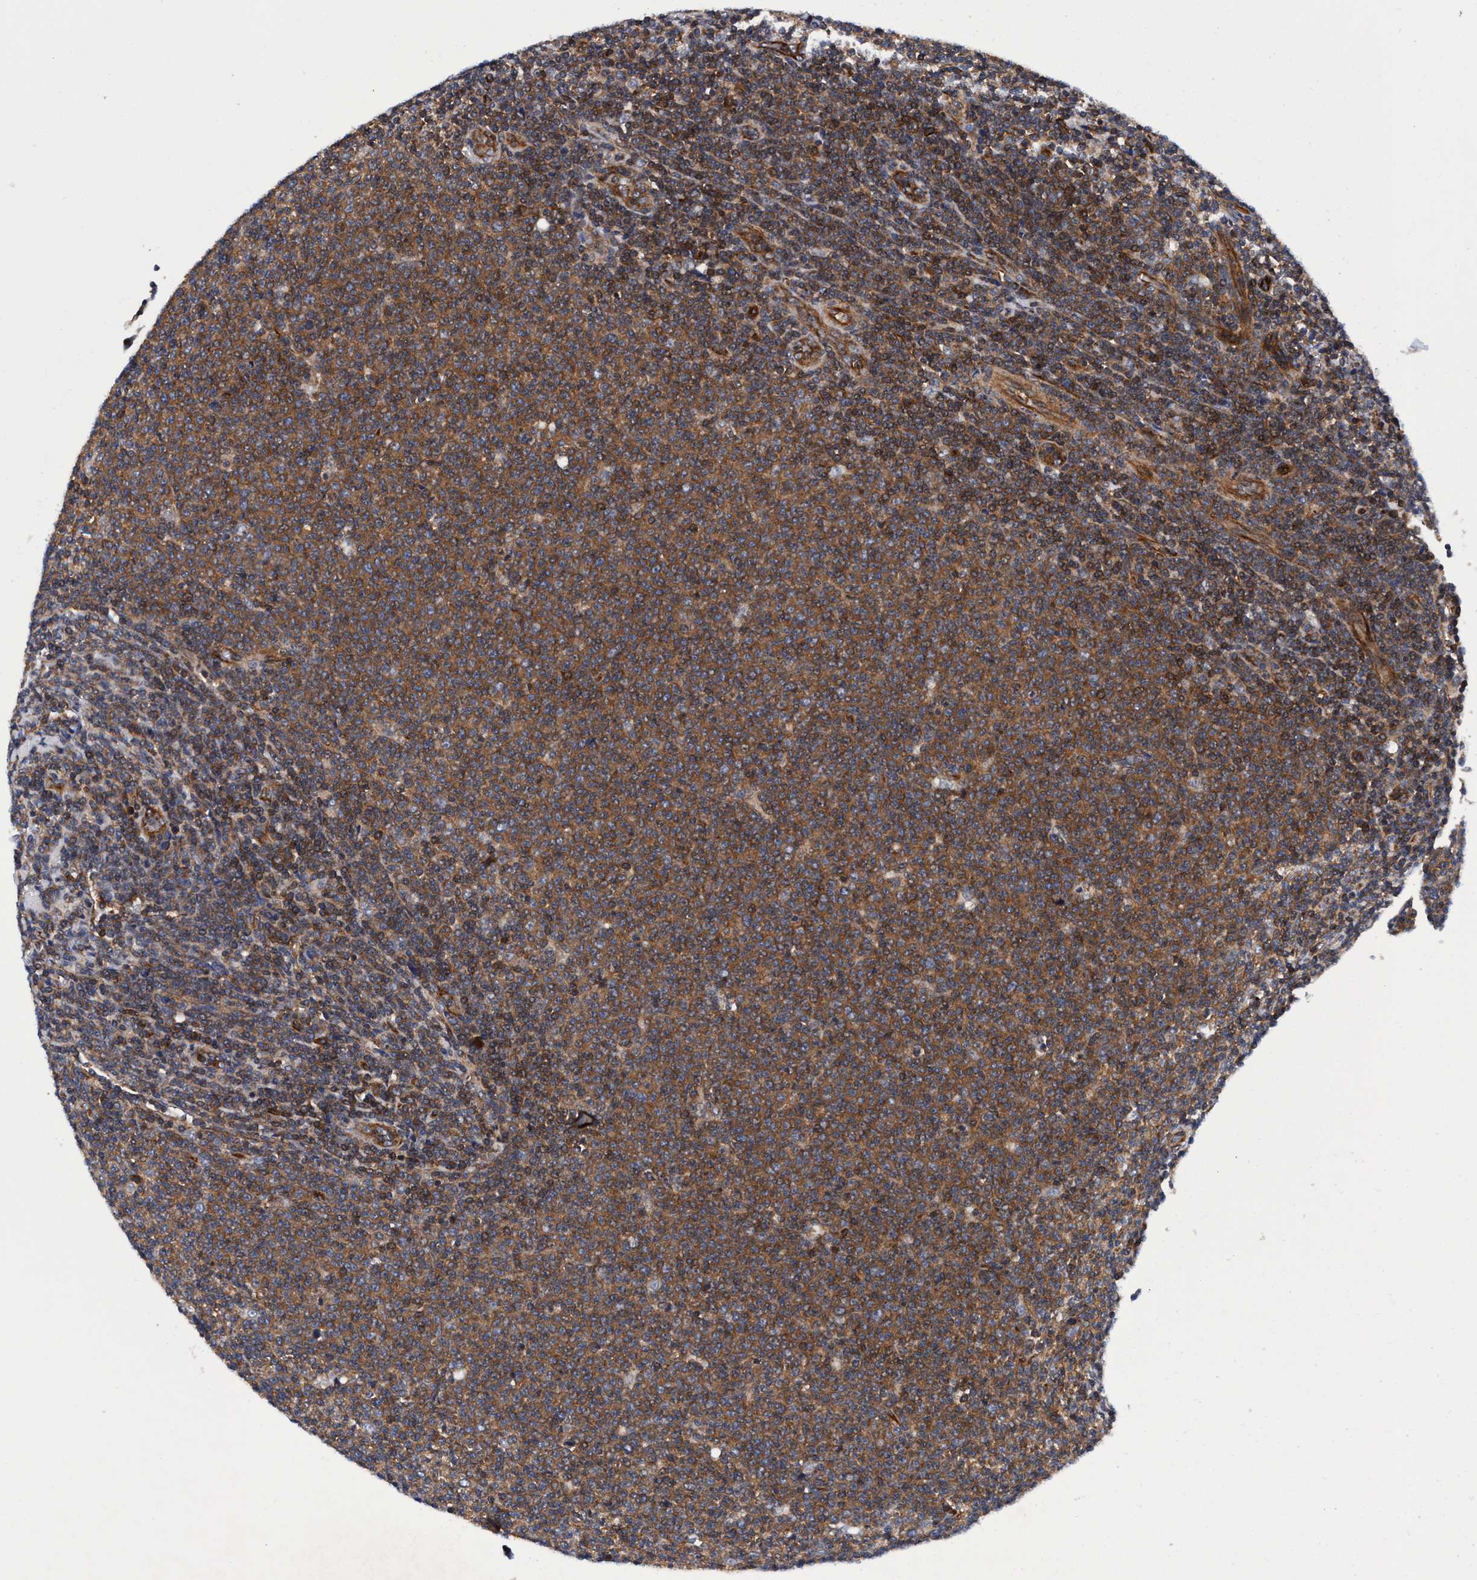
{"staining": {"intensity": "strong", "quantity": ">75%", "location": "cytoplasmic/membranous"}, "tissue": "lymphoma", "cell_type": "Tumor cells", "image_type": "cancer", "snomed": [{"axis": "morphology", "description": "Malignant lymphoma, non-Hodgkin's type, Low grade"}, {"axis": "topography", "description": "Lymph node"}], "caption": "Immunohistochemistry (DAB) staining of malignant lymphoma, non-Hodgkin's type (low-grade) shows strong cytoplasmic/membranous protein expression in about >75% of tumor cells.", "gene": "MCM3AP", "patient": {"sex": "male", "age": 66}}